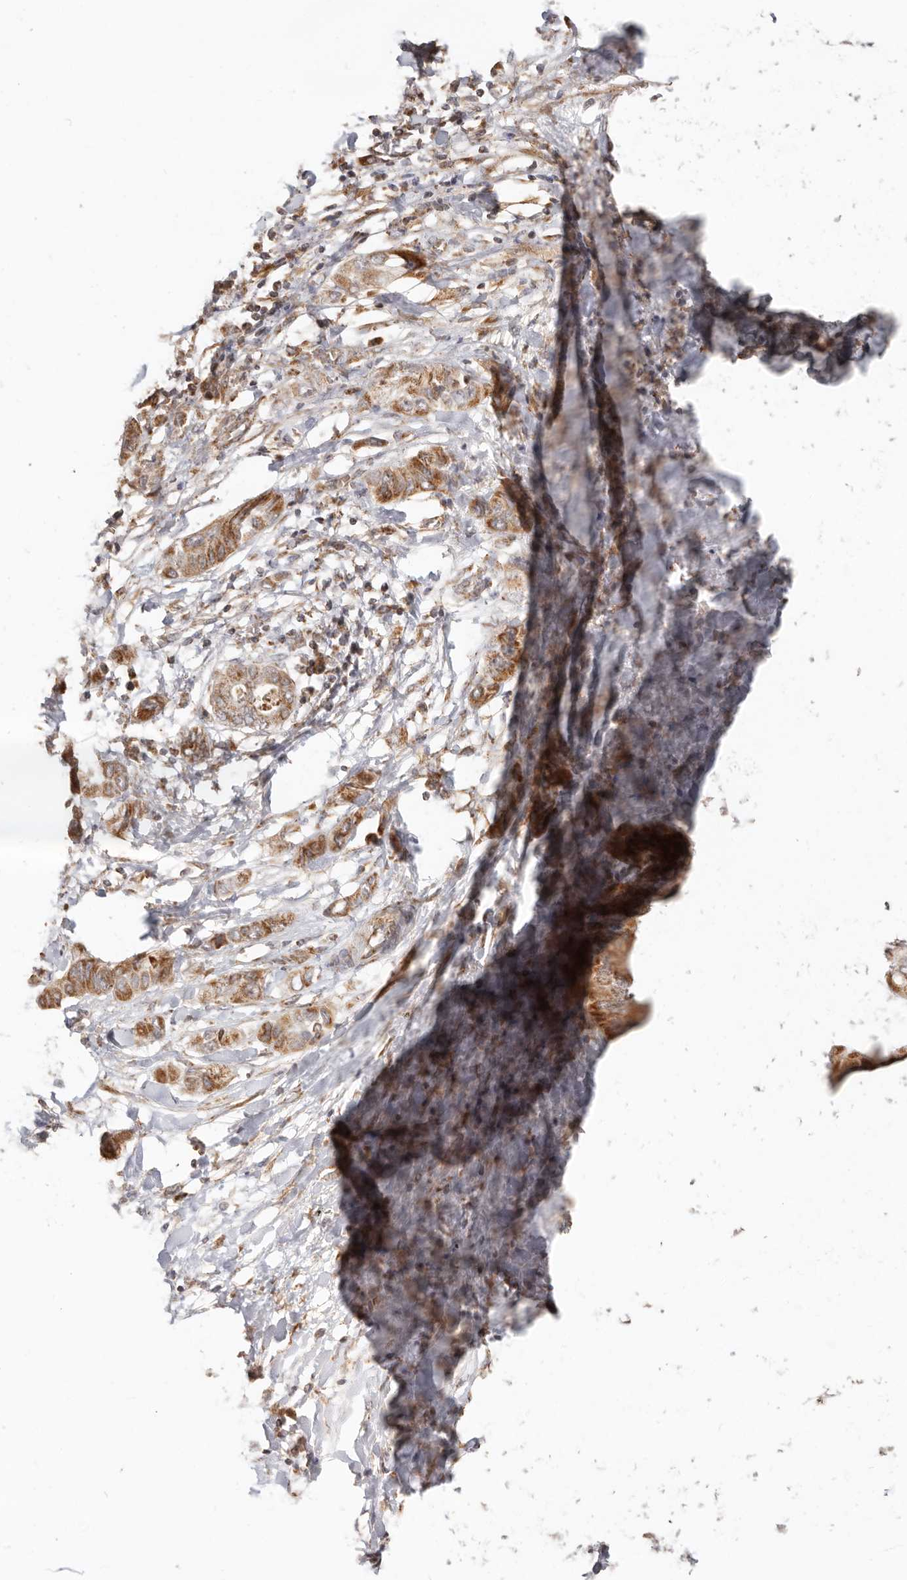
{"staining": {"intensity": "strong", "quantity": ">75%", "location": "cytoplasmic/membranous"}, "tissue": "liver cancer", "cell_type": "Tumor cells", "image_type": "cancer", "snomed": [{"axis": "morphology", "description": "Cholangiocarcinoma"}, {"axis": "topography", "description": "Liver"}], "caption": "A high amount of strong cytoplasmic/membranous positivity is appreciated in approximately >75% of tumor cells in liver cholangiocarcinoma tissue.", "gene": "NDUFB11", "patient": {"sex": "female", "age": 52}}